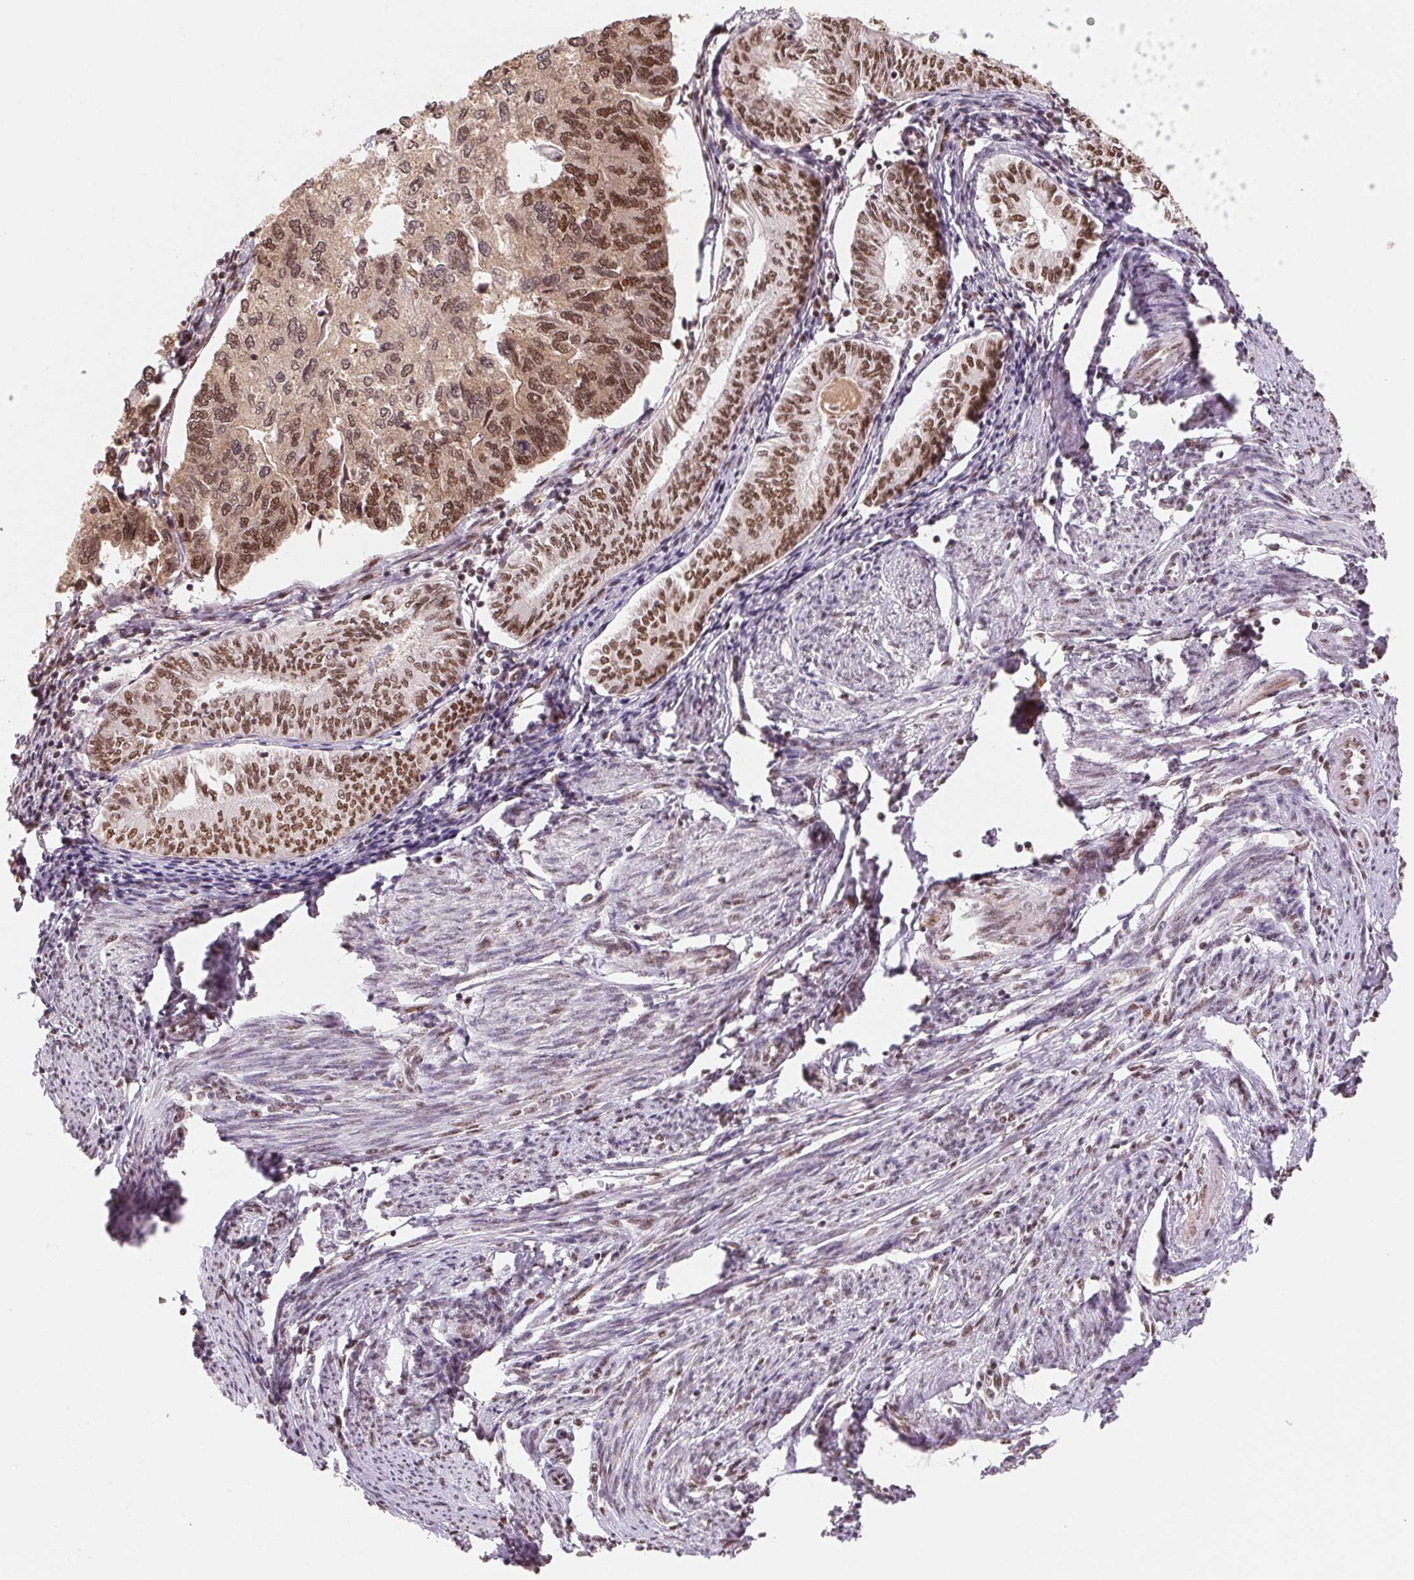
{"staining": {"intensity": "moderate", "quantity": ">75%", "location": "nuclear"}, "tissue": "endometrial cancer", "cell_type": "Tumor cells", "image_type": "cancer", "snomed": [{"axis": "morphology", "description": "Carcinoma, NOS"}, {"axis": "topography", "description": "Uterus"}], "caption": "The immunohistochemical stain highlights moderate nuclear staining in tumor cells of endometrial cancer (carcinoma) tissue. (Stains: DAB in brown, nuclei in blue, Microscopy: brightfield microscopy at high magnification).", "gene": "SNRPG", "patient": {"sex": "female", "age": 76}}